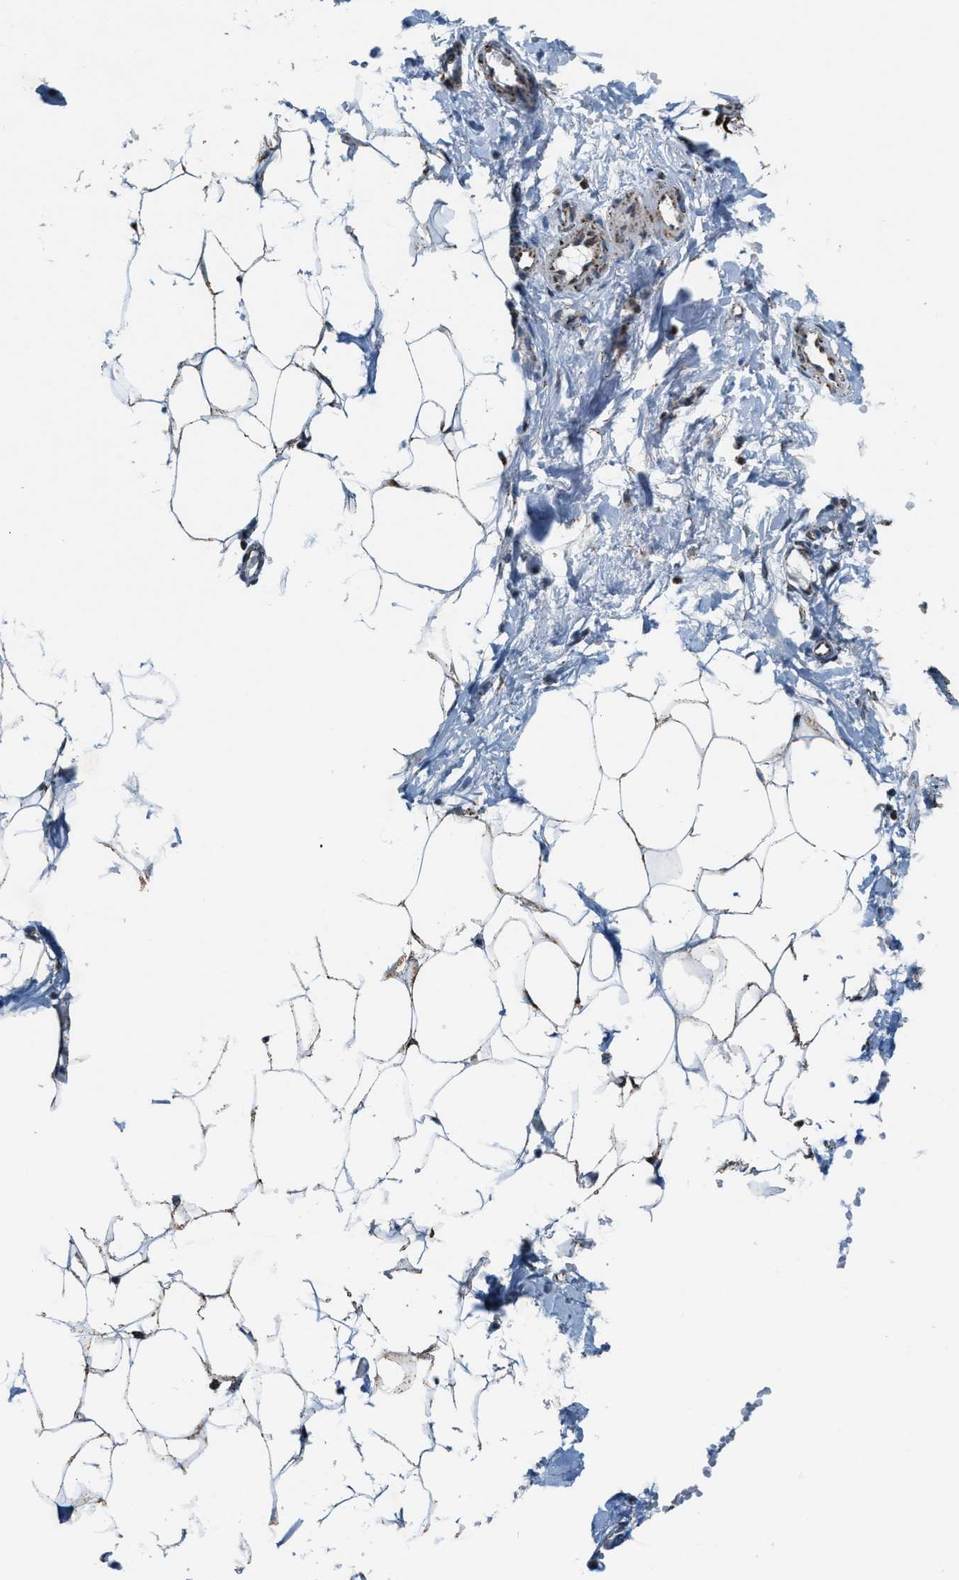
{"staining": {"intensity": "moderate", "quantity": ">75%", "location": "cytoplasmic/membranous"}, "tissue": "adipose tissue", "cell_type": "Adipocytes", "image_type": "normal", "snomed": [{"axis": "morphology", "description": "Normal tissue, NOS"}, {"axis": "topography", "description": "Soft tissue"}], "caption": "High-magnification brightfield microscopy of benign adipose tissue stained with DAB (brown) and counterstained with hematoxylin (blue). adipocytes exhibit moderate cytoplasmic/membranous staining is identified in approximately>75% of cells.", "gene": "HIBADH", "patient": {"sex": "male", "age": 72}}